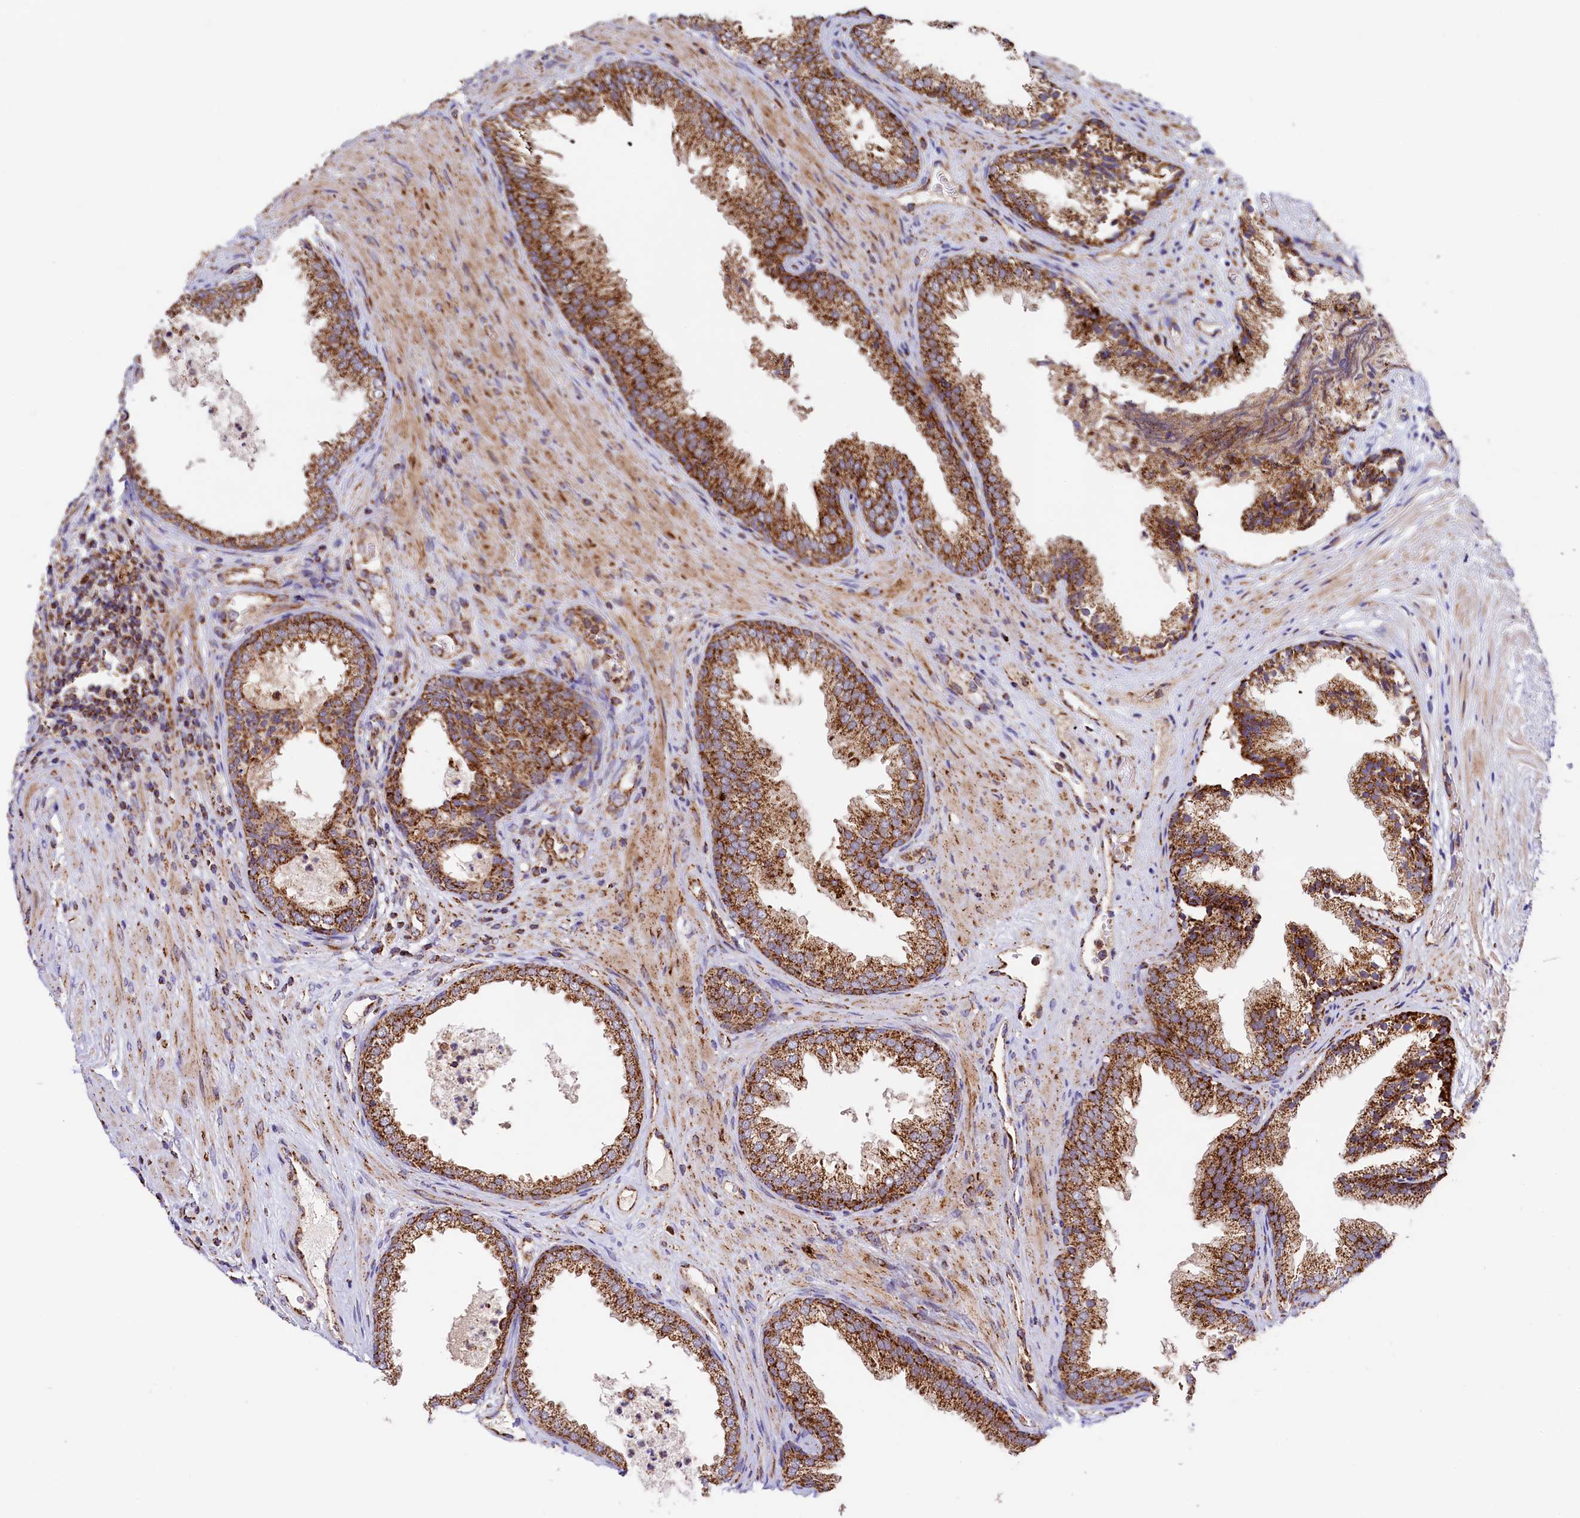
{"staining": {"intensity": "strong", "quantity": ">75%", "location": "cytoplasmic/membranous"}, "tissue": "prostate", "cell_type": "Glandular cells", "image_type": "normal", "snomed": [{"axis": "morphology", "description": "Normal tissue, NOS"}, {"axis": "topography", "description": "Prostate"}], "caption": "Brown immunohistochemical staining in benign prostate shows strong cytoplasmic/membranous positivity in approximately >75% of glandular cells. (brown staining indicates protein expression, while blue staining denotes nuclei).", "gene": "CLYBL", "patient": {"sex": "male", "age": 76}}